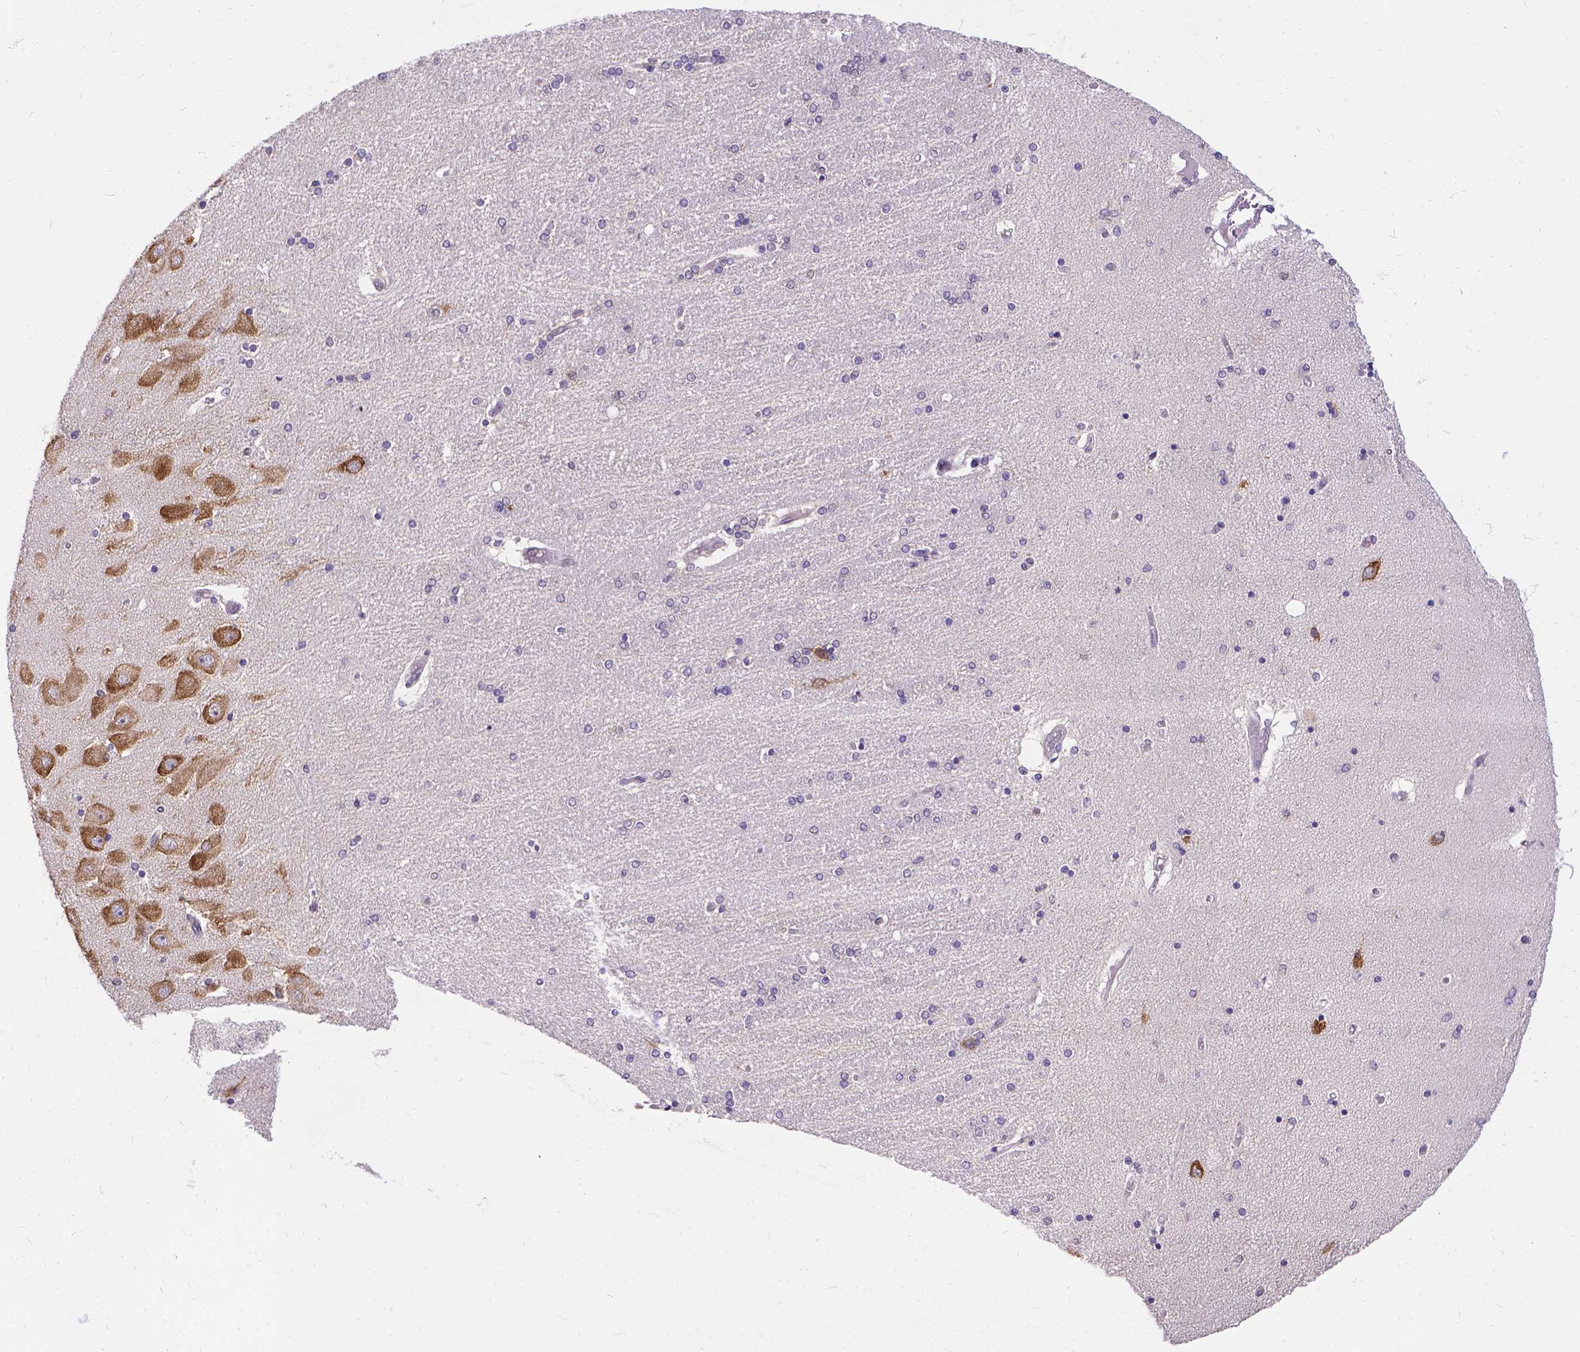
{"staining": {"intensity": "negative", "quantity": "none", "location": "none"}, "tissue": "hippocampus", "cell_type": "Glial cells", "image_type": "normal", "snomed": [{"axis": "morphology", "description": "Normal tissue, NOS"}, {"axis": "topography", "description": "Hippocampus"}], "caption": "The photomicrograph demonstrates no staining of glial cells in benign hippocampus.", "gene": "DENND6A", "patient": {"sex": "female", "age": 54}}